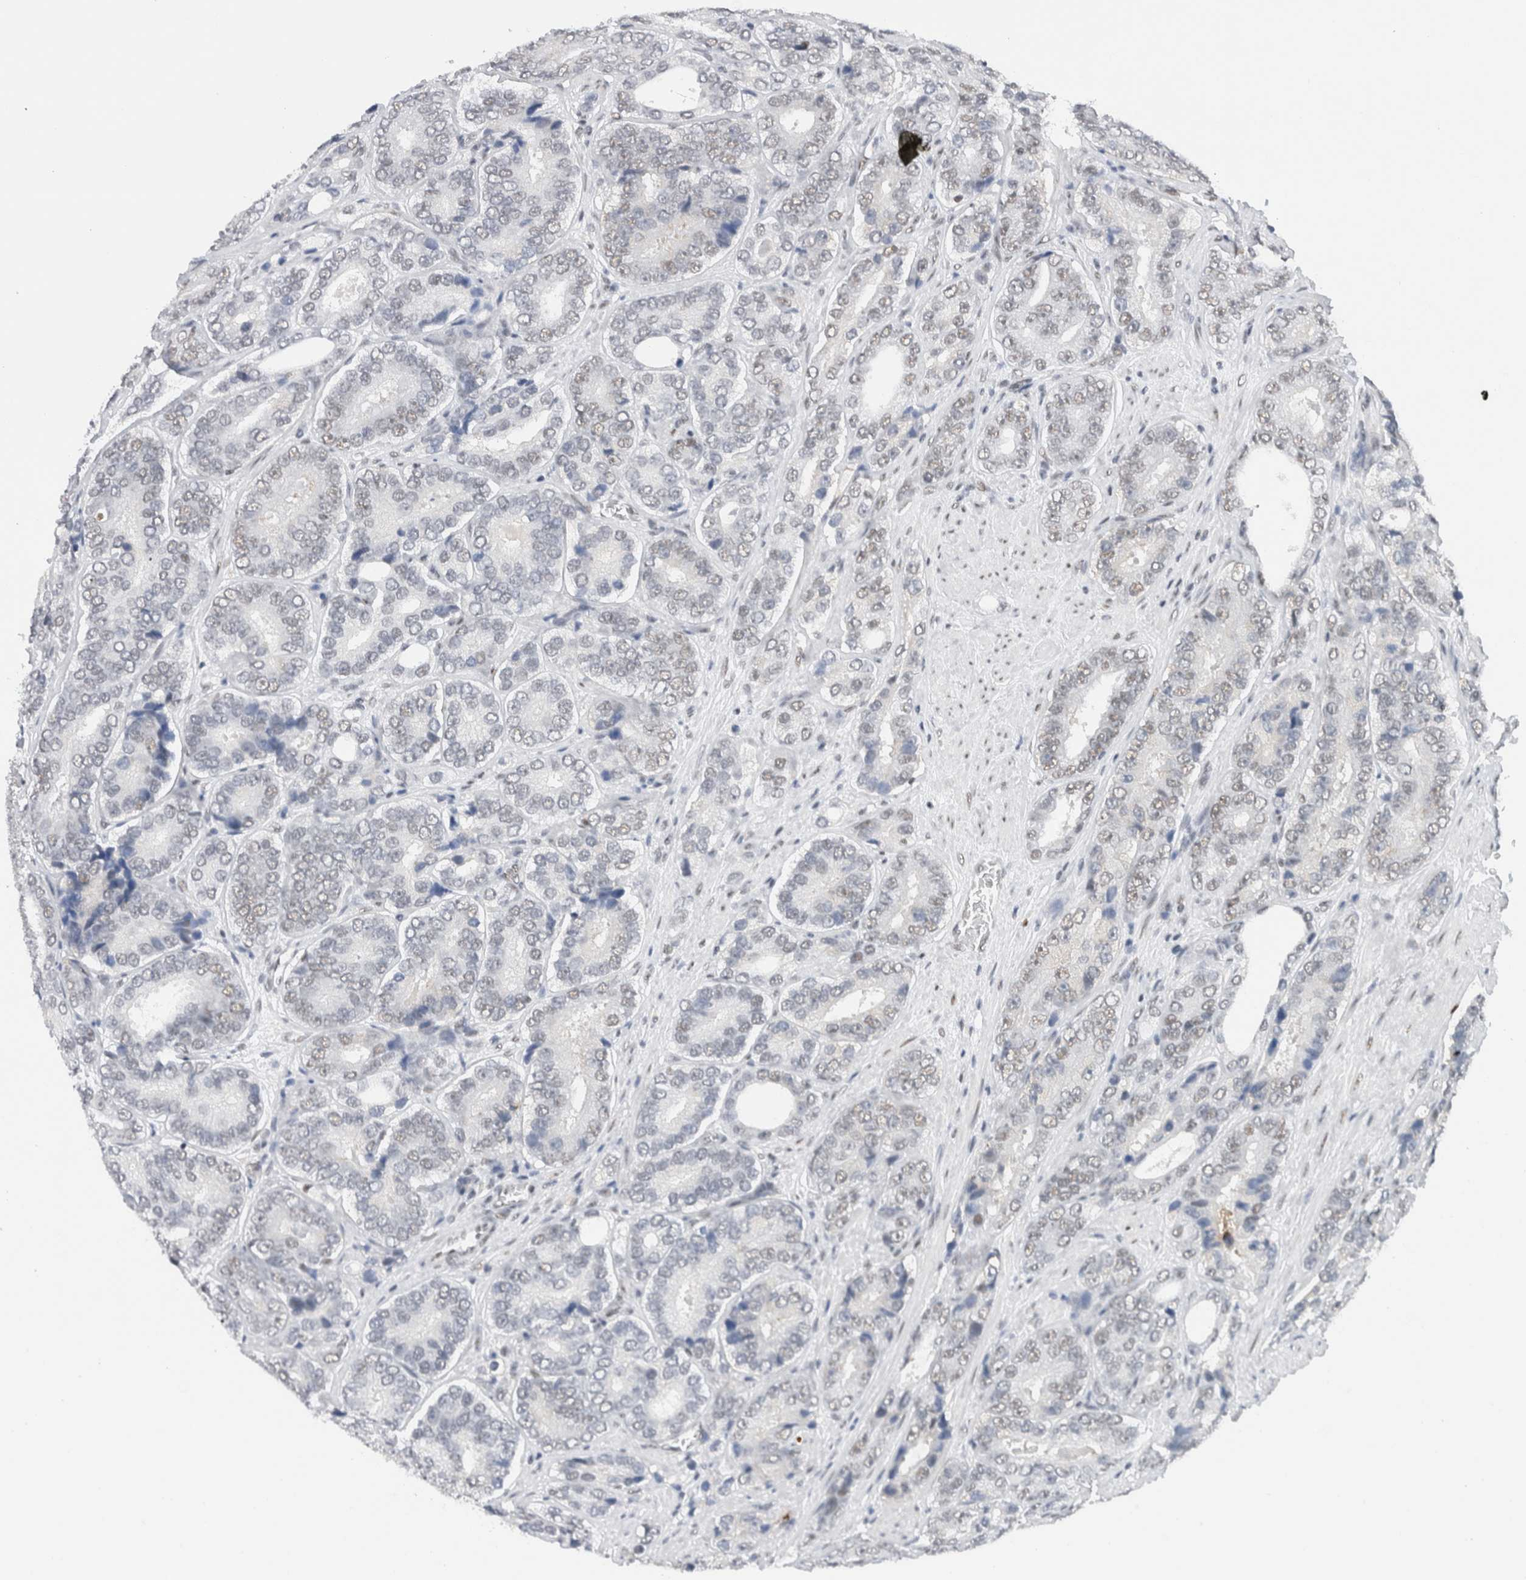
{"staining": {"intensity": "negative", "quantity": "none", "location": "none"}, "tissue": "prostate cancer", "cell_type": "Tumor cells", "image_type": "cancer", "snomed": [{"axis": "morphology", "description": "Adenocarcinoma, High grade"}, {"axis": "topography", "description": "Prostate"}], "caption": "Immunohistochemical staining of human prostate cancer (adenocarcinoma (high-grade)) demonstrates no significant positivity in tumor cells.", "gene": "COPS7A", "patient": {"sex": "male", "age": 56}}